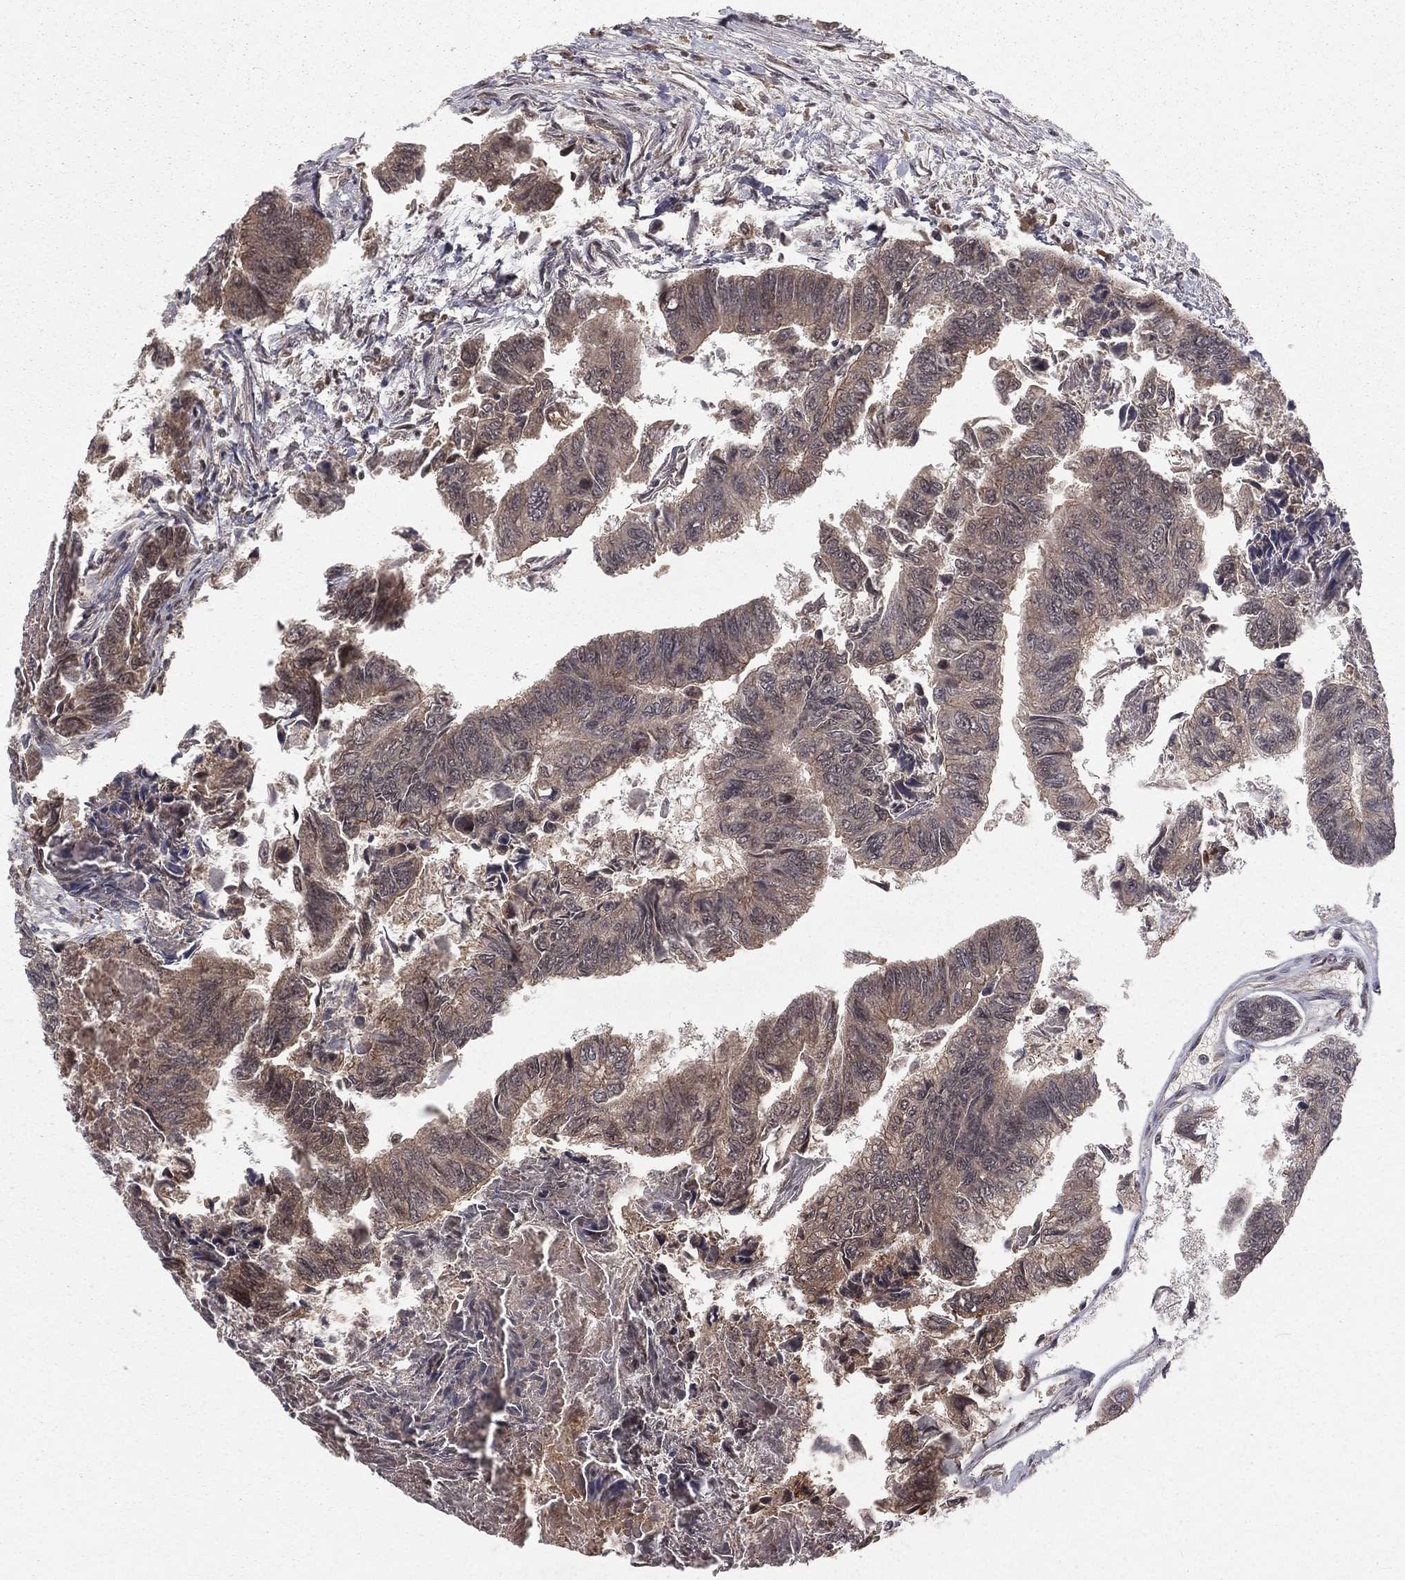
{"staining": {"intensity": "weak", "quantity": ">75%", "location": "cytoplasmic/membranous"}, "tissue": "colorectal cancer", "cell_type": "Tumor cells", "image_type": "cancer", "snomed": [{"axis": "morphology", "description": "Adenocarcinoma, NOS"}, {"axis": "topography", "description": "Colon"}], "caption": "The micrograph demonstrates a brown stain indicating the presence of a protein in the cytoplasmic/membranous of tumor cells in colorectal cancer (adenocarcinoma).", "gene": "ZDHHC15", "patient": {"sex": "female", "age": 65}}